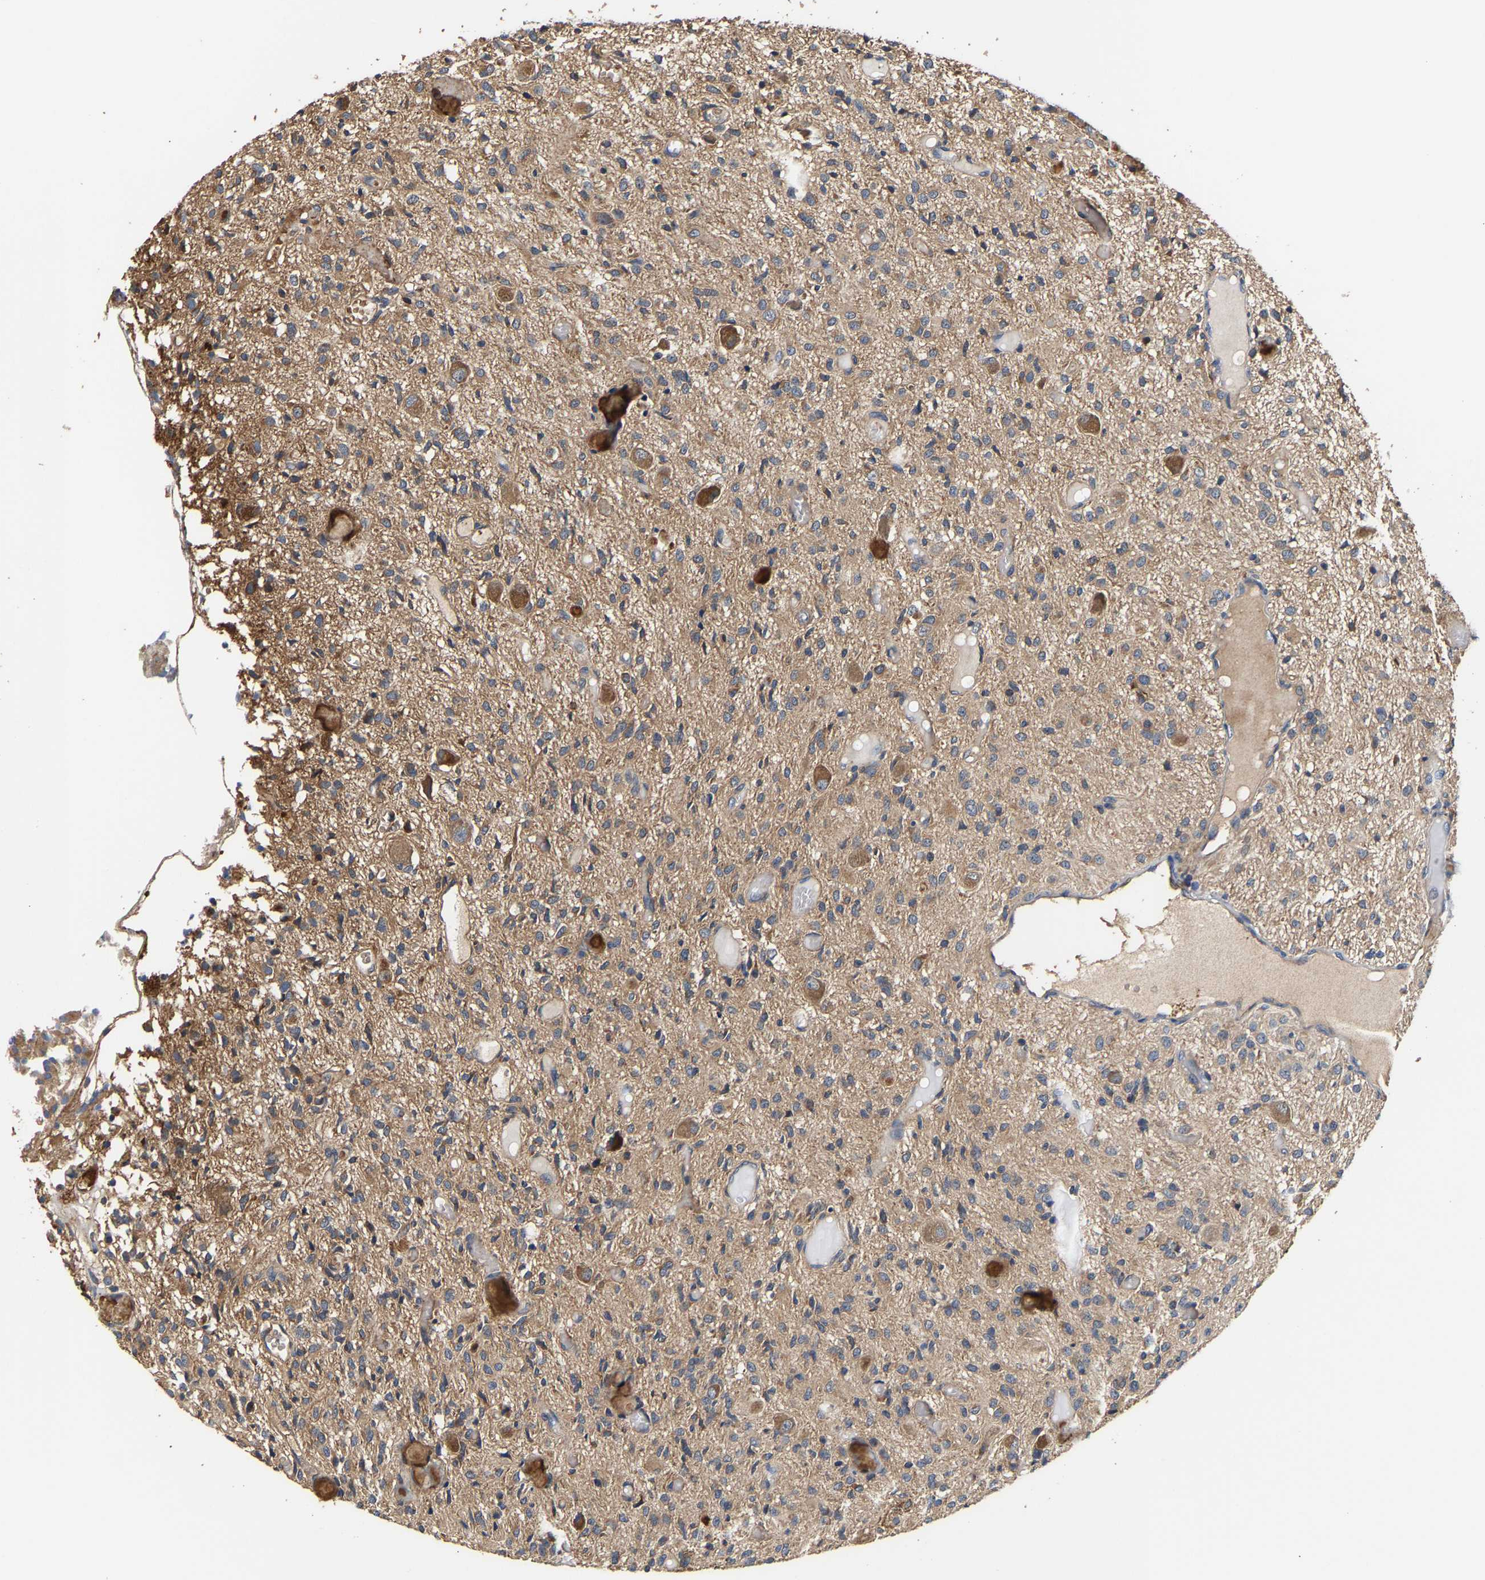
{"staining": {"intensity": "moderate", "quantity": "<25%", "location": "cytoplasmic/membranous"}, "tissue": "glioma", "cell_type": "Tumor cells", "image_type": "cancer", "snomed": [{"axis": "morphology", "description": "Glioma, malignant, High grade"}, {"axis": "topography", "description": "Brain"}], "caption": "A low amount of moderate cytoplasmic/membranous positivity is present in about <25% of tumor cells in malignant glioma (high-grade) tissue.", "gene": "LRBA", "patient": {"sex": "female", "age": 59}}